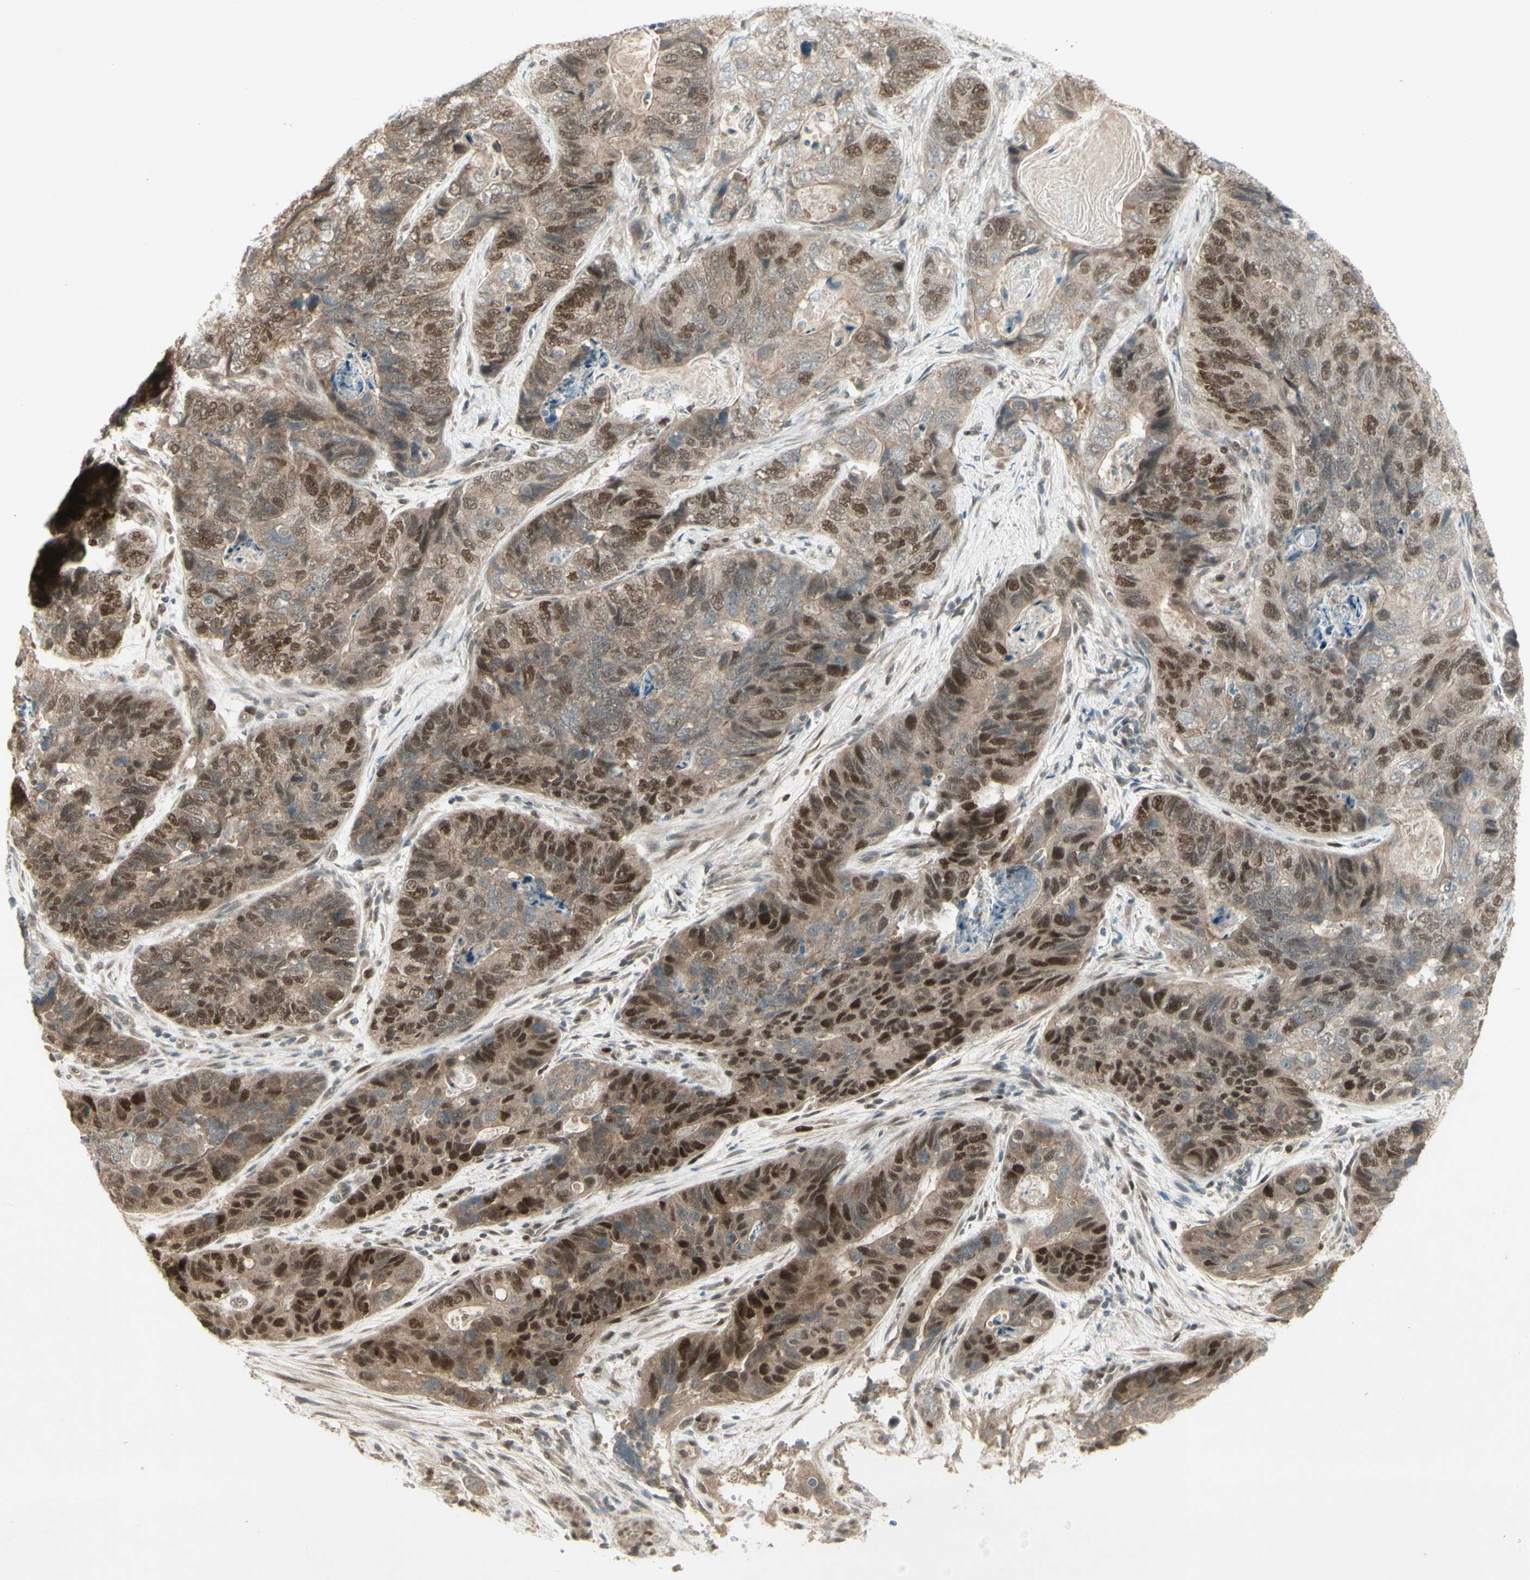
{"staining": {"intensity": "moderate", "quantity": ">75%", "location": "cytoplasmic/membranous,nuclear"}, "tissue": "stomach cancer", "cell_type": "Tumor cells", "image_type": "cancer", "snomed": [{"axis": "morphology", "description": "Adenocarcinoma, NOS"}, {"axis": "topography", "description": "Stomach"}], "caption": "IHC histopathology image of stomach adenocarcinoma stained for a protein (brown), which exhibits medium levels of moderate cytoplasmic/membranous and nuclear positivity in approximately >75% of tumor cells.", "gene": "MSH6", "patient": {"sex": "female", "age": 89}}